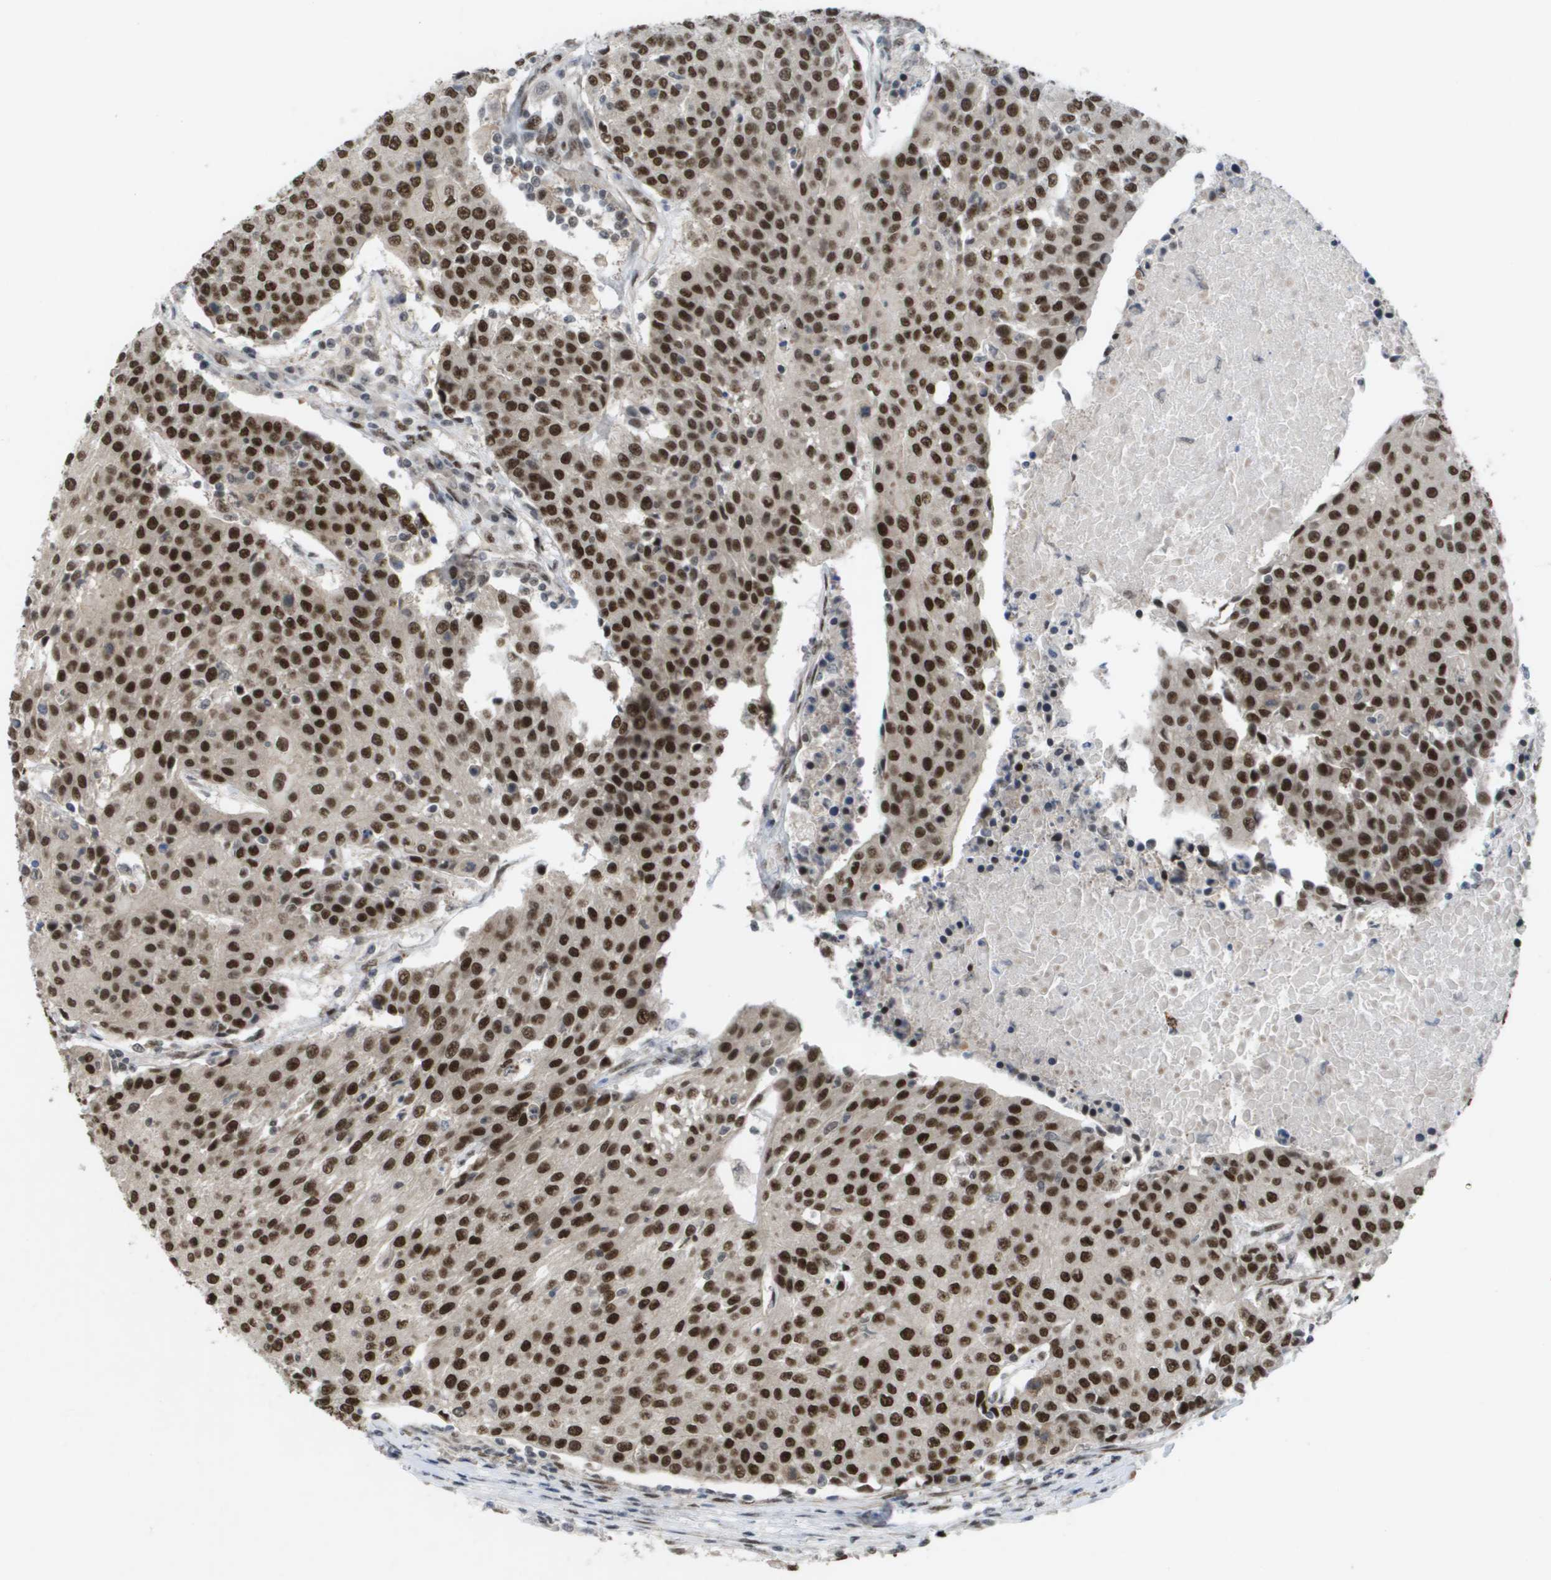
{"staining": {"intensity": "strong", "quantity": ">75%", "location": "nuclear"}, "tissue": "urothelial cancer", "cell_type": "Tumor cells", "image_type": "cancer", "snomed": [{"axis": "morphology", "description": "Urothelial carcinoma, High grade"}, {"axis": "topography", "description": "Urinary bladder"}], "caption": "Protein expression by immunohistochemistry (IHC) displays strong nuclear positivity in approximately >75% of tumor cells in urothelial cancer.", "gene": "CDT1", "patient": {"sex": "female", "age": 85}}